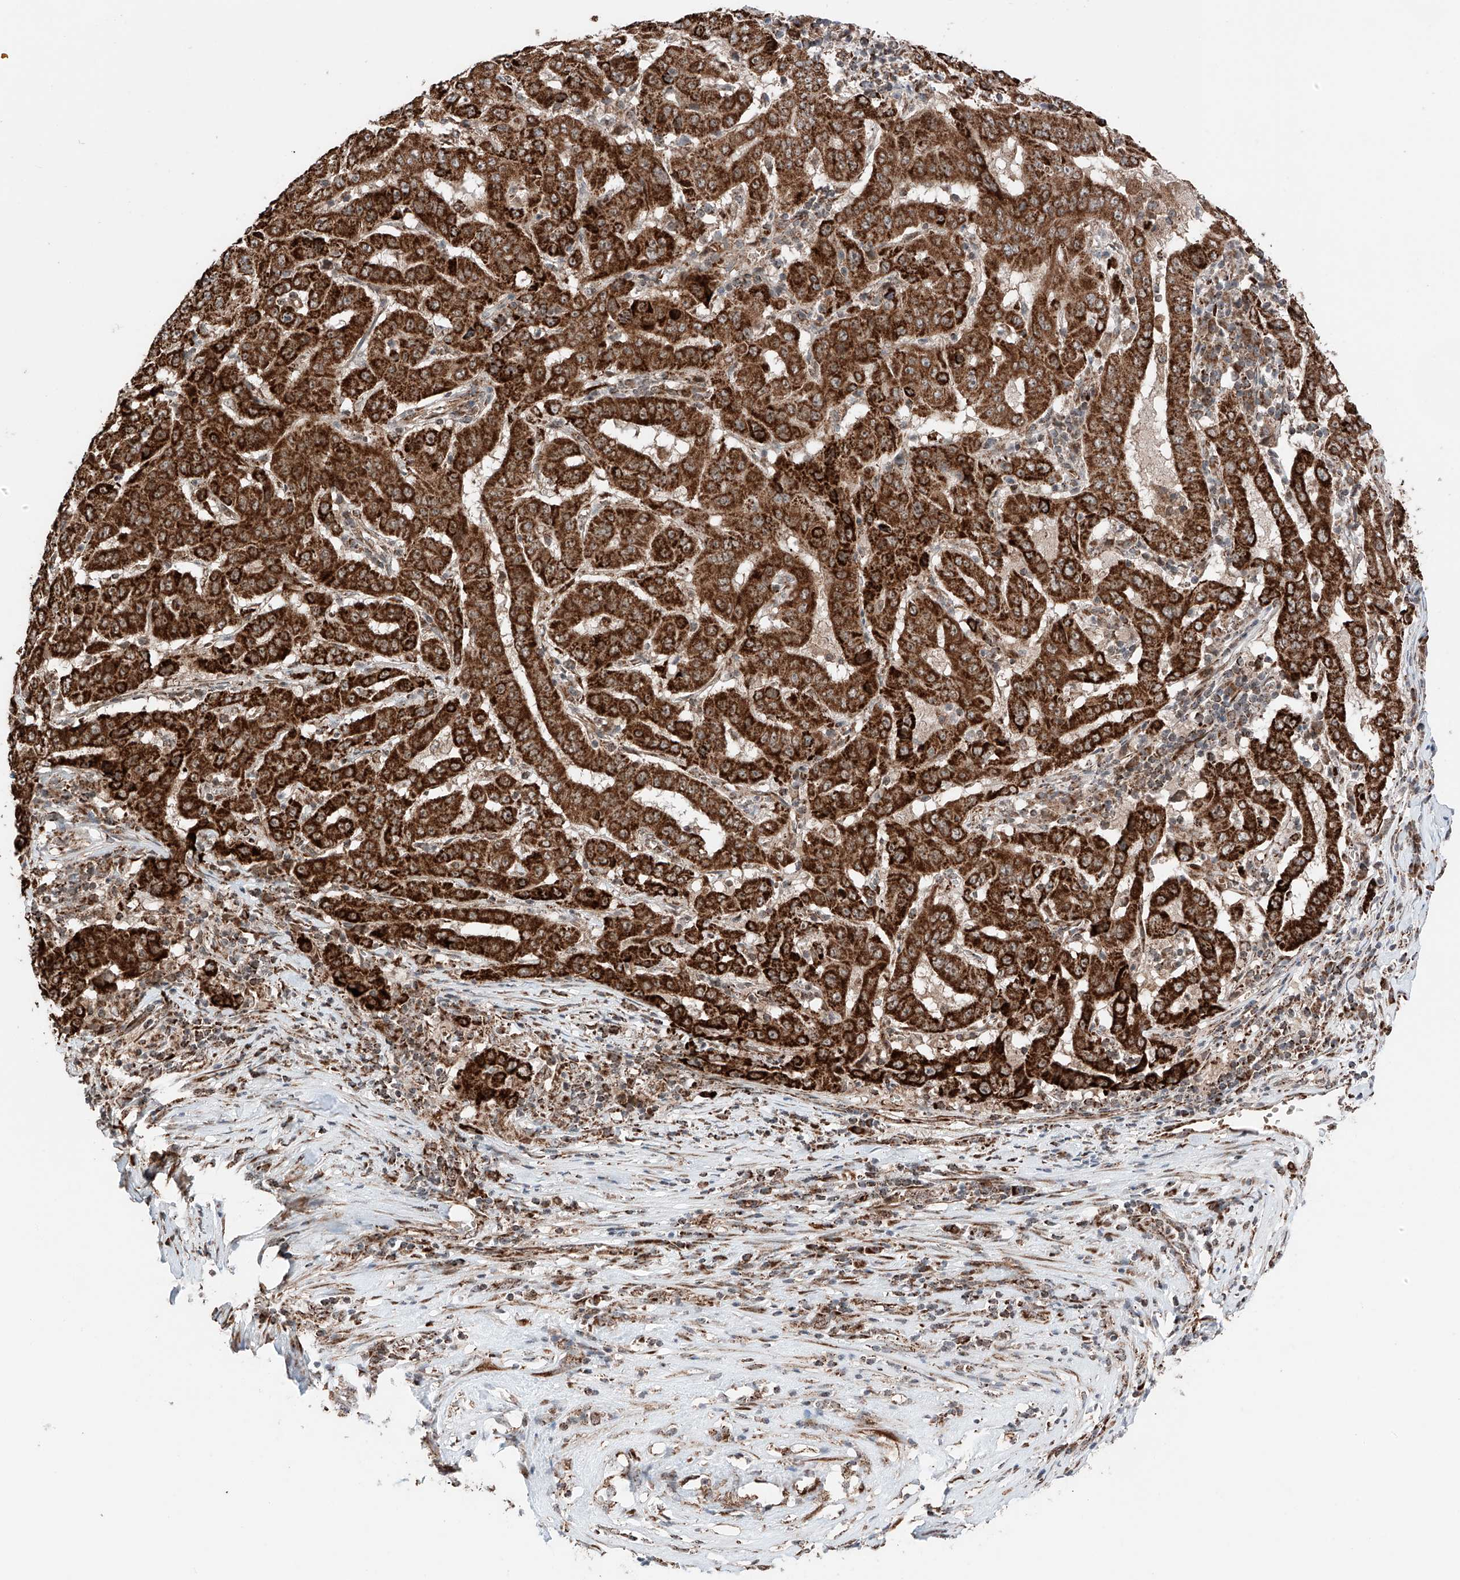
{"staining": {"intensity": "strong", "quantity": ">75%", "location": "cytoplasmic/membranous"}, "tissue": "pancreatic cancer", "cell_type": "Tumor cells", "image_type": "cancer", "snomed": [{"axis": "morphology", "description": "Adenocarcinoma, NOS"}, {"axis": "topography", "description": "Pancreas"}], "caption": "Strong cytoplasmic/membranous protein expression is present in about >75% of tumor cells in adenocarcinoma (pancreatic). The protein is stained brown, and the nuclei are stained in blue (DAB IHC with brightfield microscopy, high magnification).", "gene": "ZSCAN29", "patient": {"sex": "male", "age": 63}}